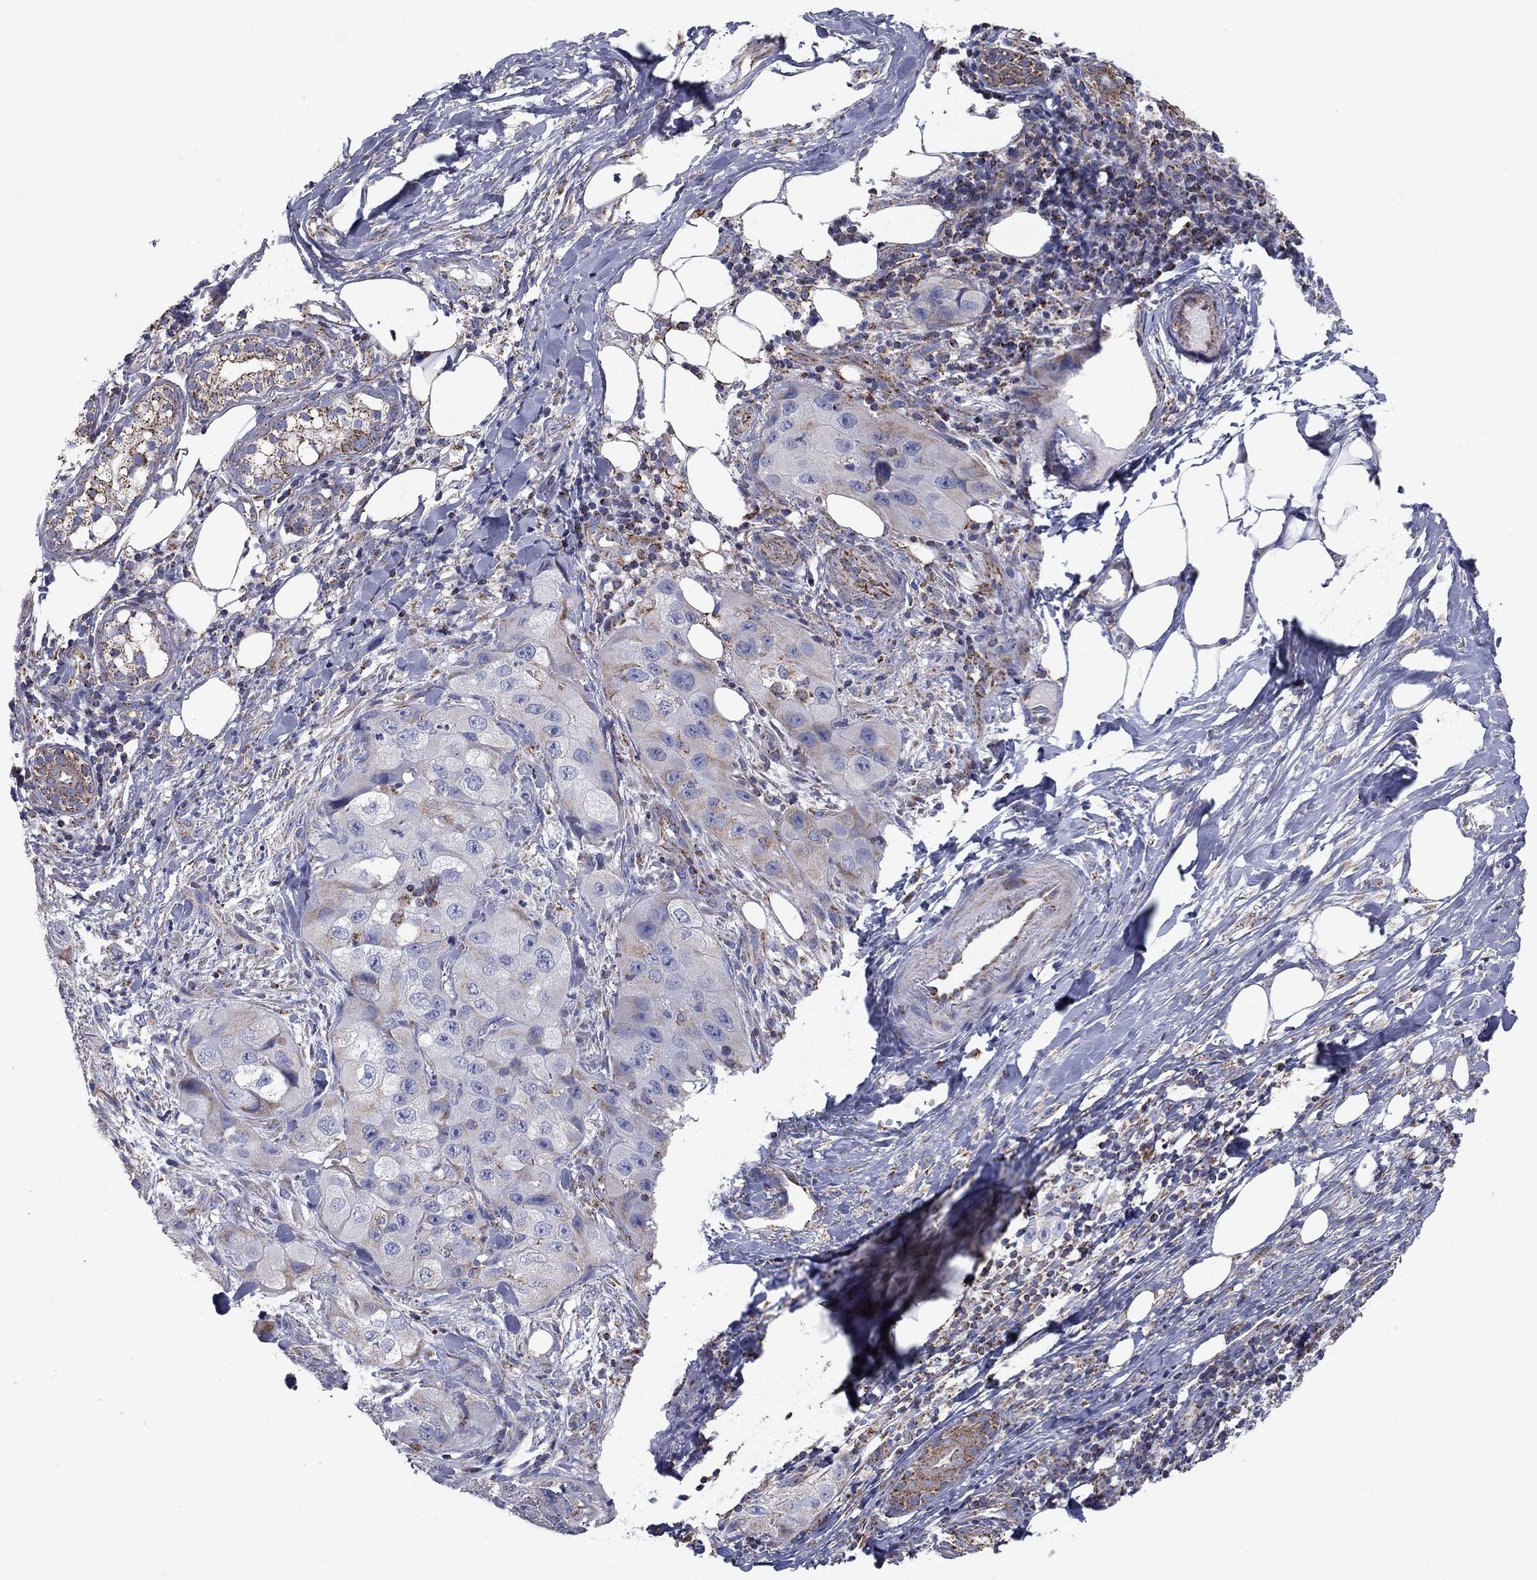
{"staining": {"intensity": "weak", "quantity": "<25%", "location": "cytoplasmic/membranous"}, "tissue": "skin cancer", "cell_type": "Tumor cells", "image_type": "cancer", "snomed": [{"axis": "morphology", "description": "Squamous cell carcinoma, NOS"}, {"axis": "topography", "description": "Skin"}, {"axis": "topography", "description": "Subcutis"}], "caption": "Immunohistochemistry (IHC) of skin cancer (squamous cell carcinoma) shows no positivity in tumor cells.", "gene": "NDUFV1", "patient": {"sex": "male", "age": 73}}